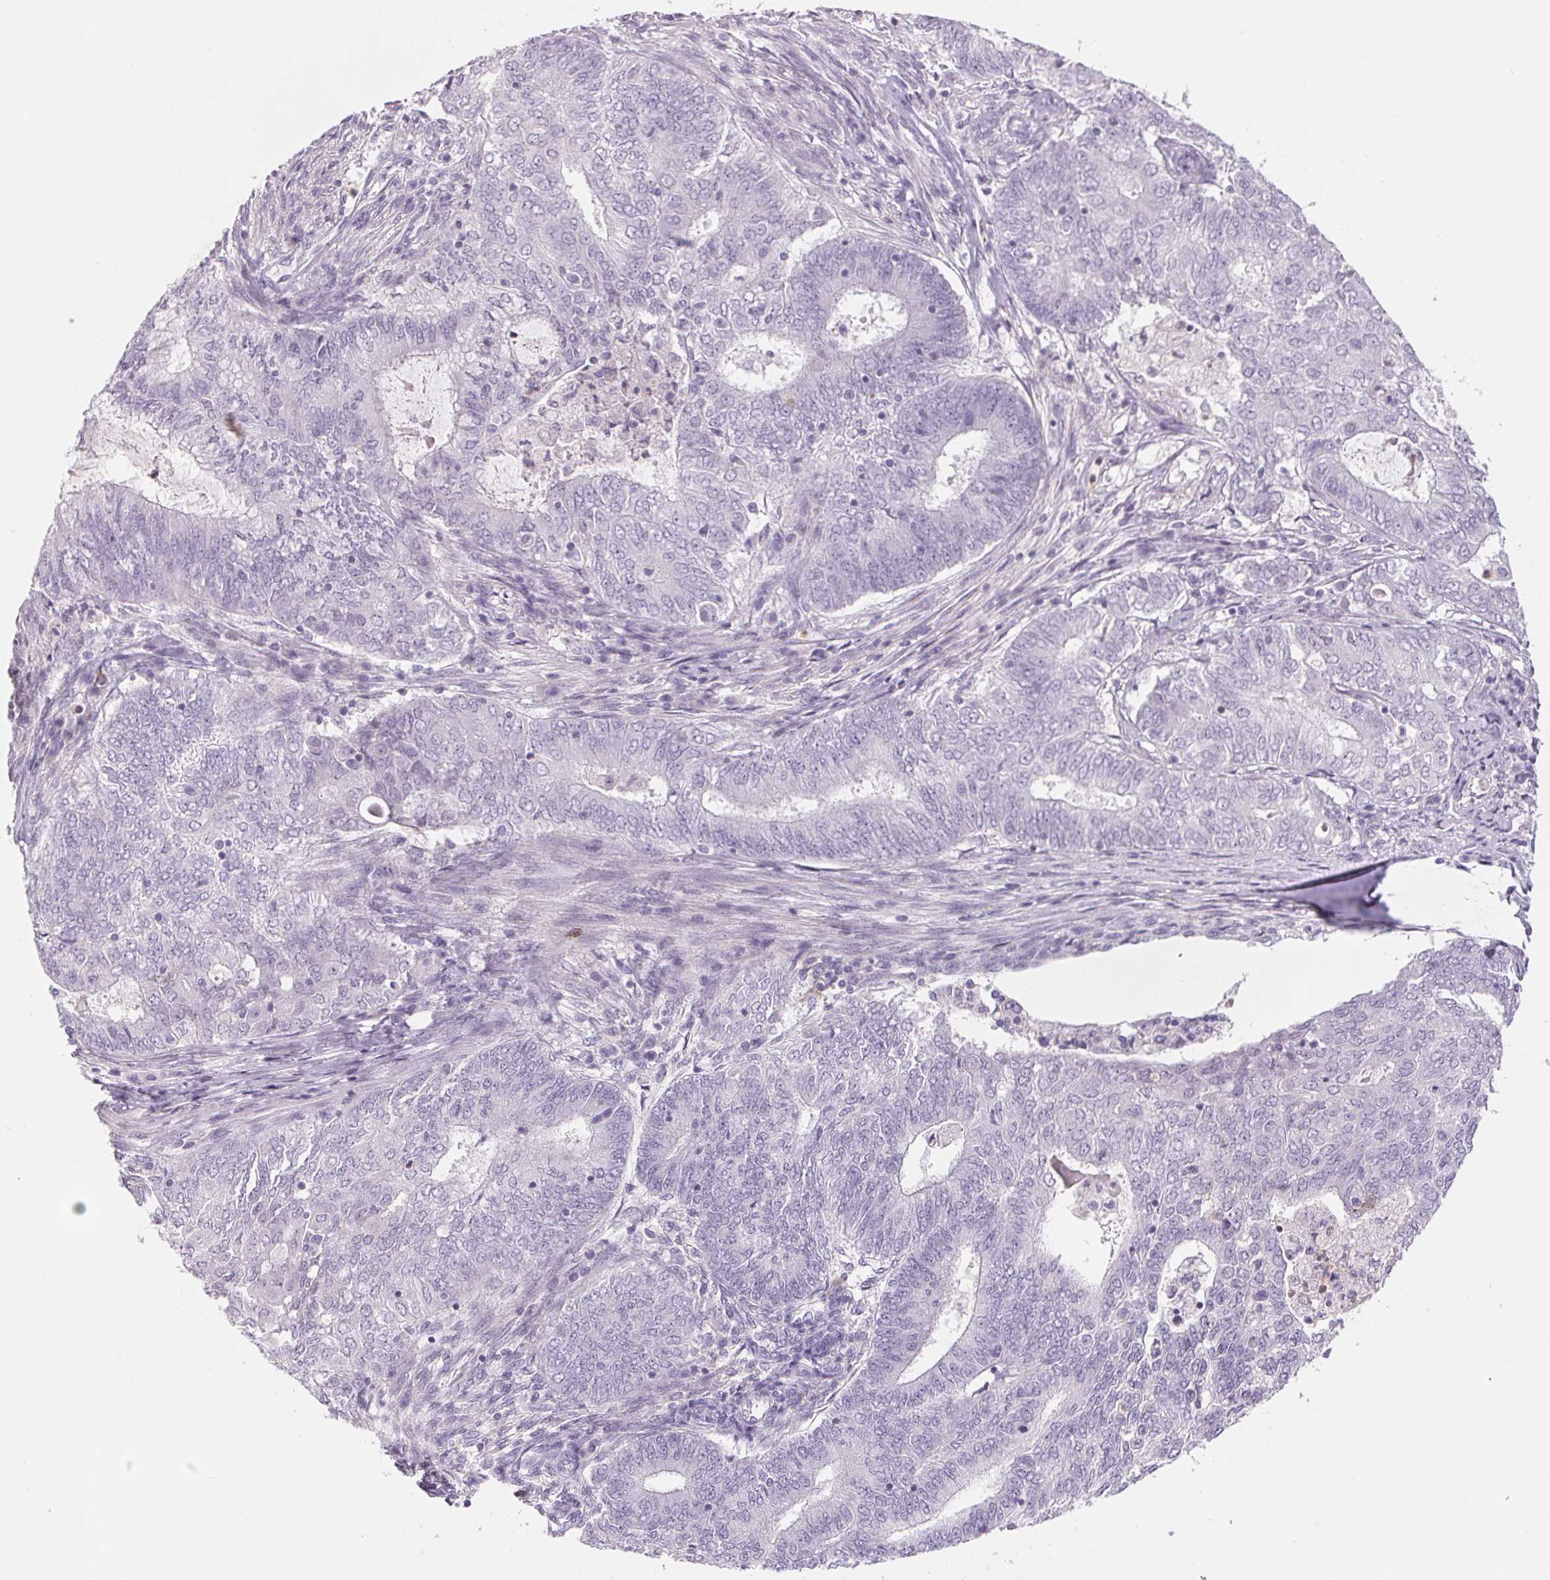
{"staining": {"intensity": "negative", "quantity": "none", "location": "none"}, "tissue": "endometrial cancer", "cell_type": "Tumor cells", "image_type": "cancer", "snomed": [{"axis": "morphology", "description": "Adenocarcinoma, NOS"}, {"axis": "topography", "description": "Endometrium"}], "caption": "Protein analysis of endometrial cancer exhibits no significant staining in tumor cells. (Brightfield microscopy of DAB immunohistochemistry (IHC) at high magnification).", "gene": "ECPAS", "patient": {"sex": "female", "age": 62}}